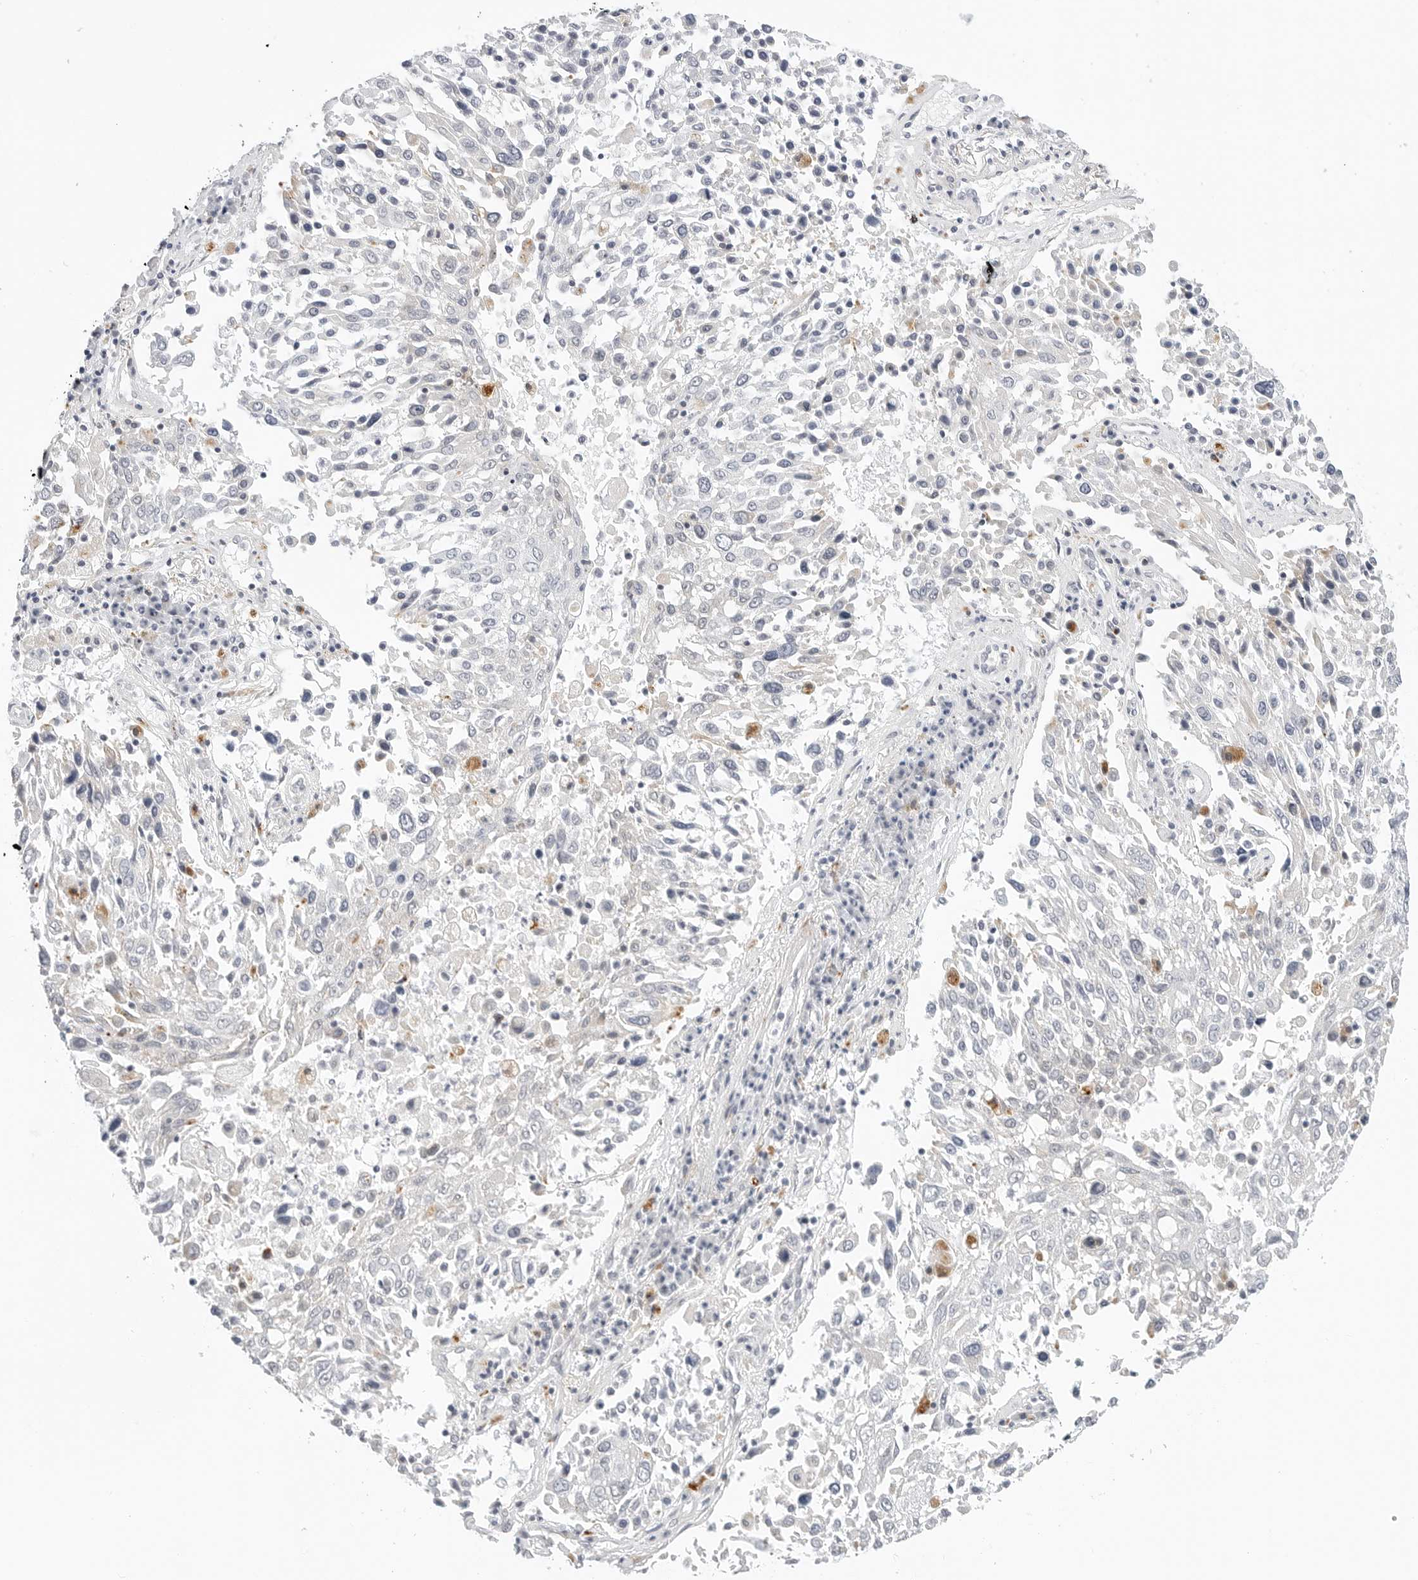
{"staining": {"intensity": "negative", "quantity": "none", "location": "none"}, "tissue": "lung cancer", "cell_type": "Tumor cells", "image_type": "cancer", "snomed": [{"axis": "morphology", "description": "Squamous cell carcinoma, NOS"}, {"axis": "topography", "description": "Lung"}], "caption": "IHC image of squamous cell carcinoma (lung) stained for a protein (brown), which displays no staining in tumor cells. (IHC, brightfield microscopy, high magnification).", "gene": "TSEN2", "patient": {"sex": "male", "age": 65}}